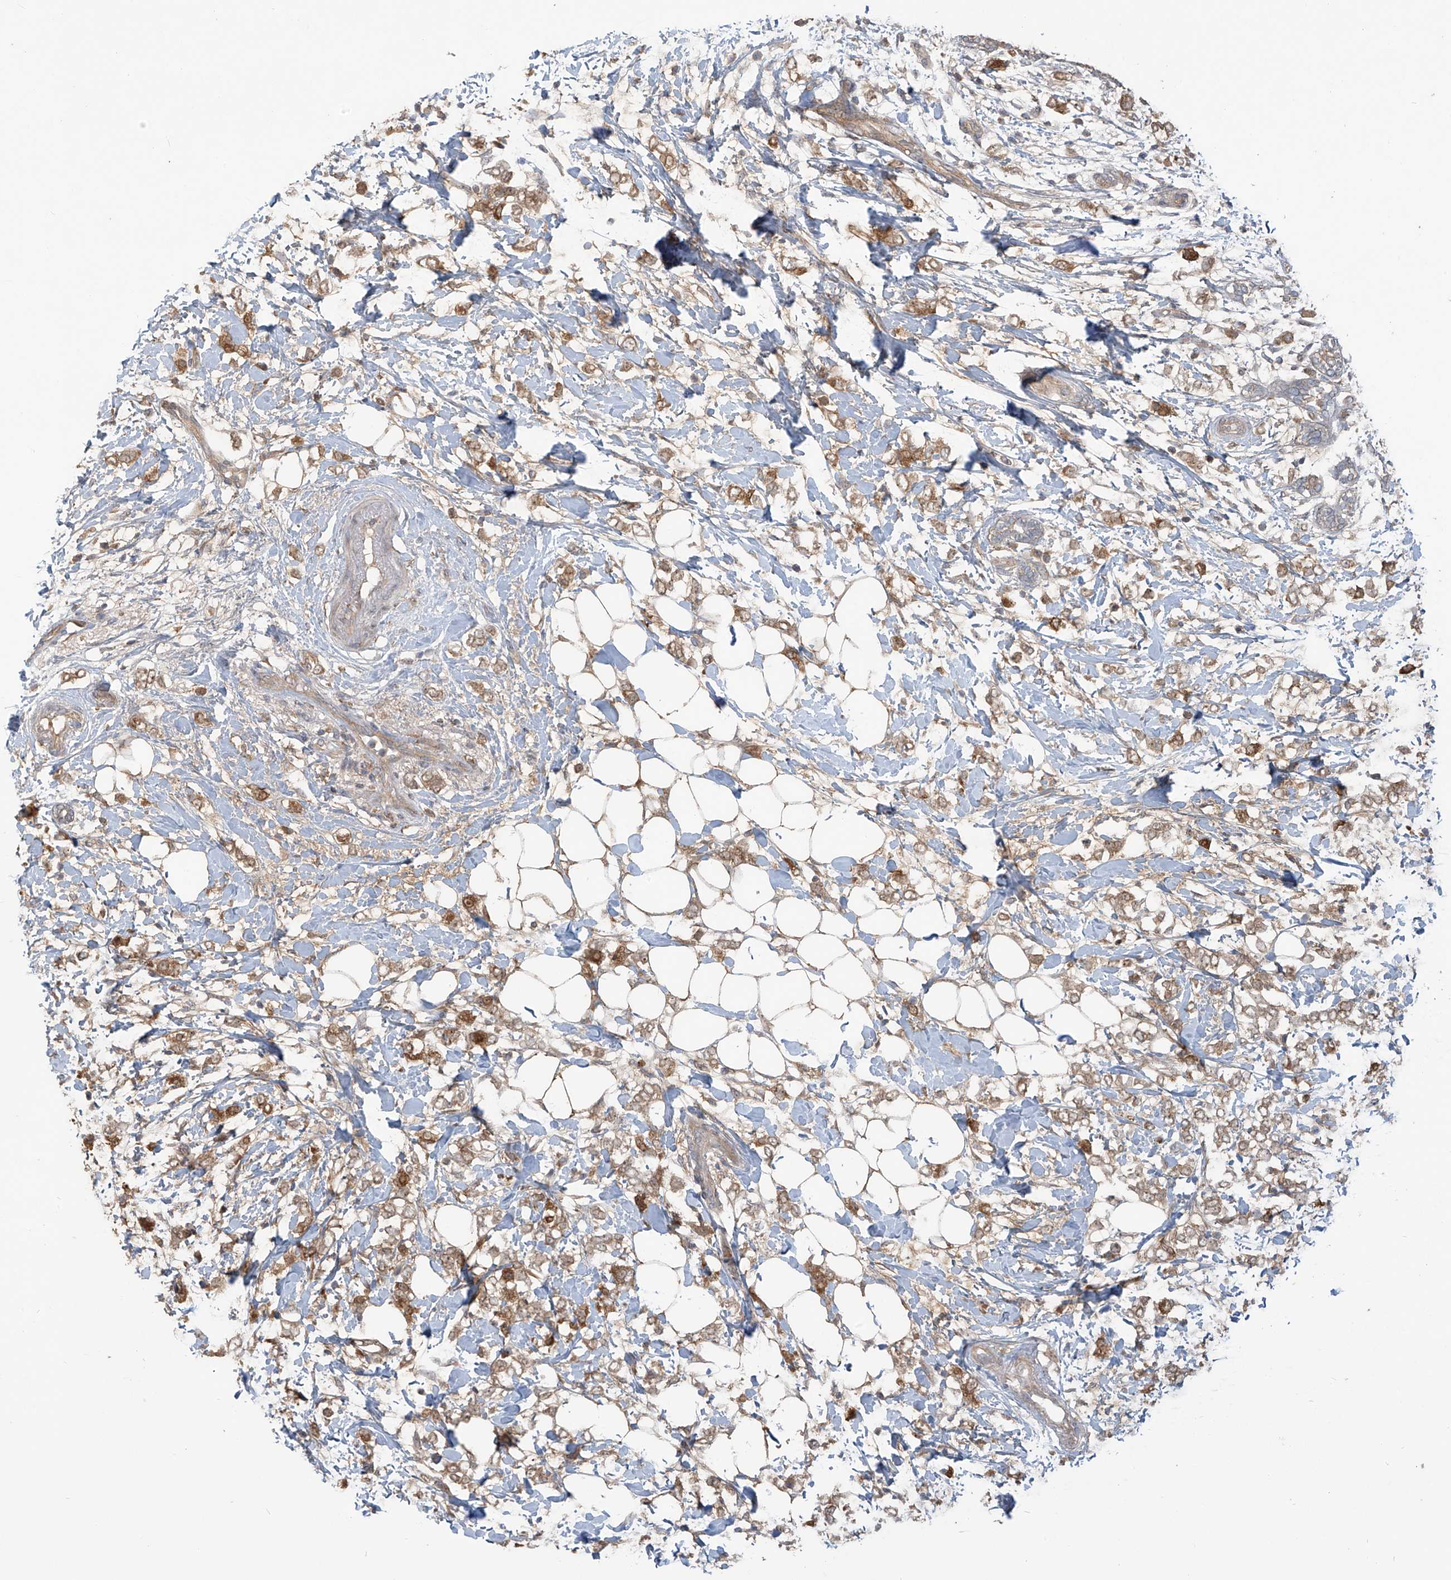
{"staining": {"intensity": "moderate", "quantity": ">75%", "location": "cytoplasmic/membranous"}, "tissue": "breast cancer", "cell_type": "Tumor cells", "image_type": "cancer", "snomed": [{"axis": "morphology", "description": "Normal tissue, NOS"}, {"axis": "morphology", "description": "Lobular carcinoma"}, {"axis": "topography", "description": "Breast"}], "caption": "Protein positivity by immunohistochemistry displays moderate cytoplasmic/membranous staining in about >75% of tumor cells in breast lobular carcinoma.", "gene": "KATNIP", "patient": {"sex": "female", "age": 47}}